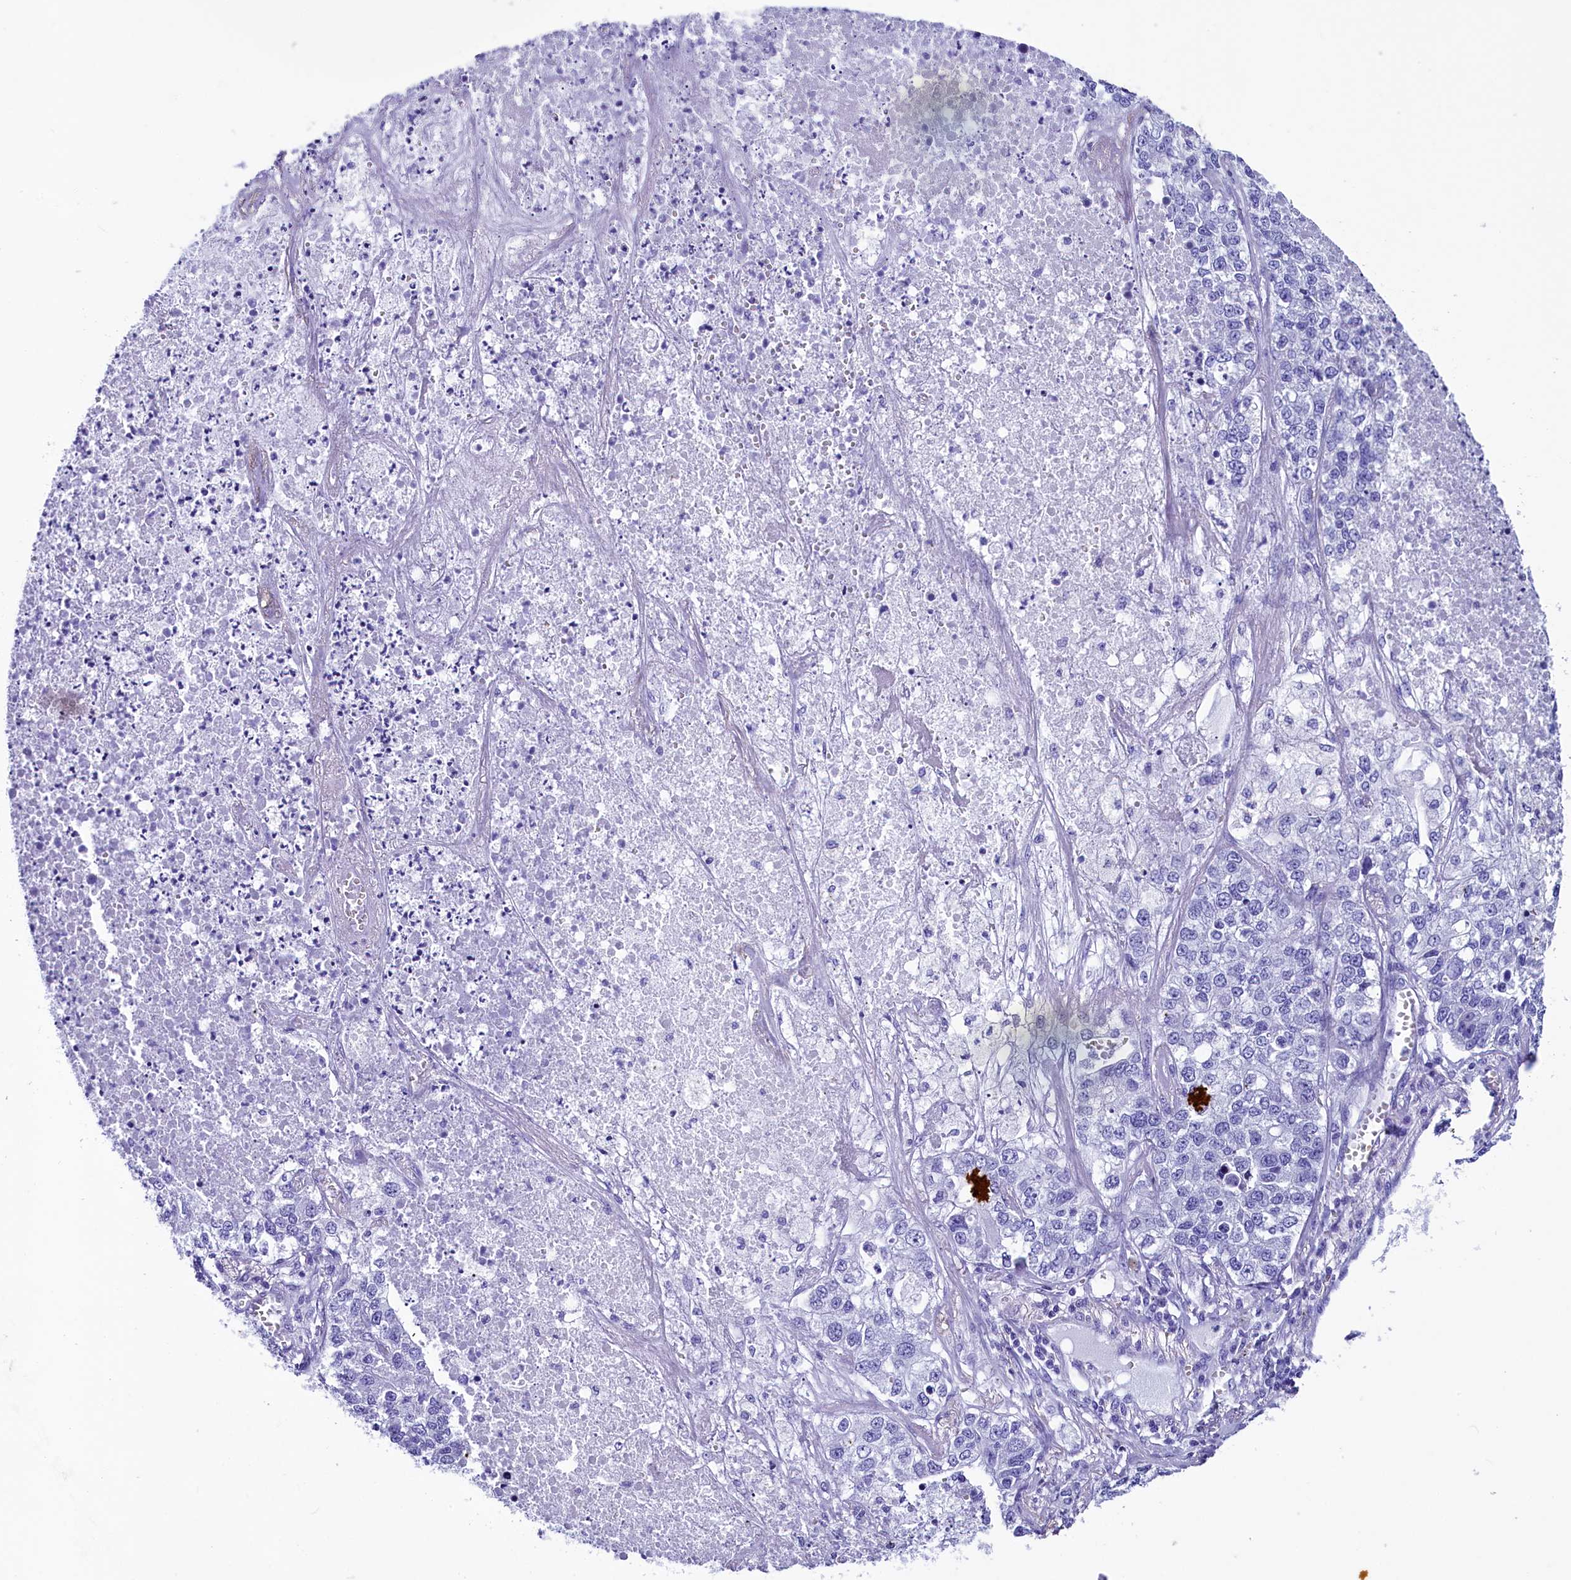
{"staining": {"intensity": "negative", "quantity": "none", "location": "none"}, "tissue": "lung cancer", "cell_type": "Tumor cells", "image_type": "cancer", "snomed": [{"axis": "morphology", "description": "Adenocarcinoma, NOS"}, {"axis": "topography", "description": "Lung"}], "caption": "The histopathology image reveals no staining of tumor cells in lung cancer (adenocarcinoma). (DAB IHC, high magnification).", "gene": "AP3B2", "patient": {"sex": "male", "age": 49}}